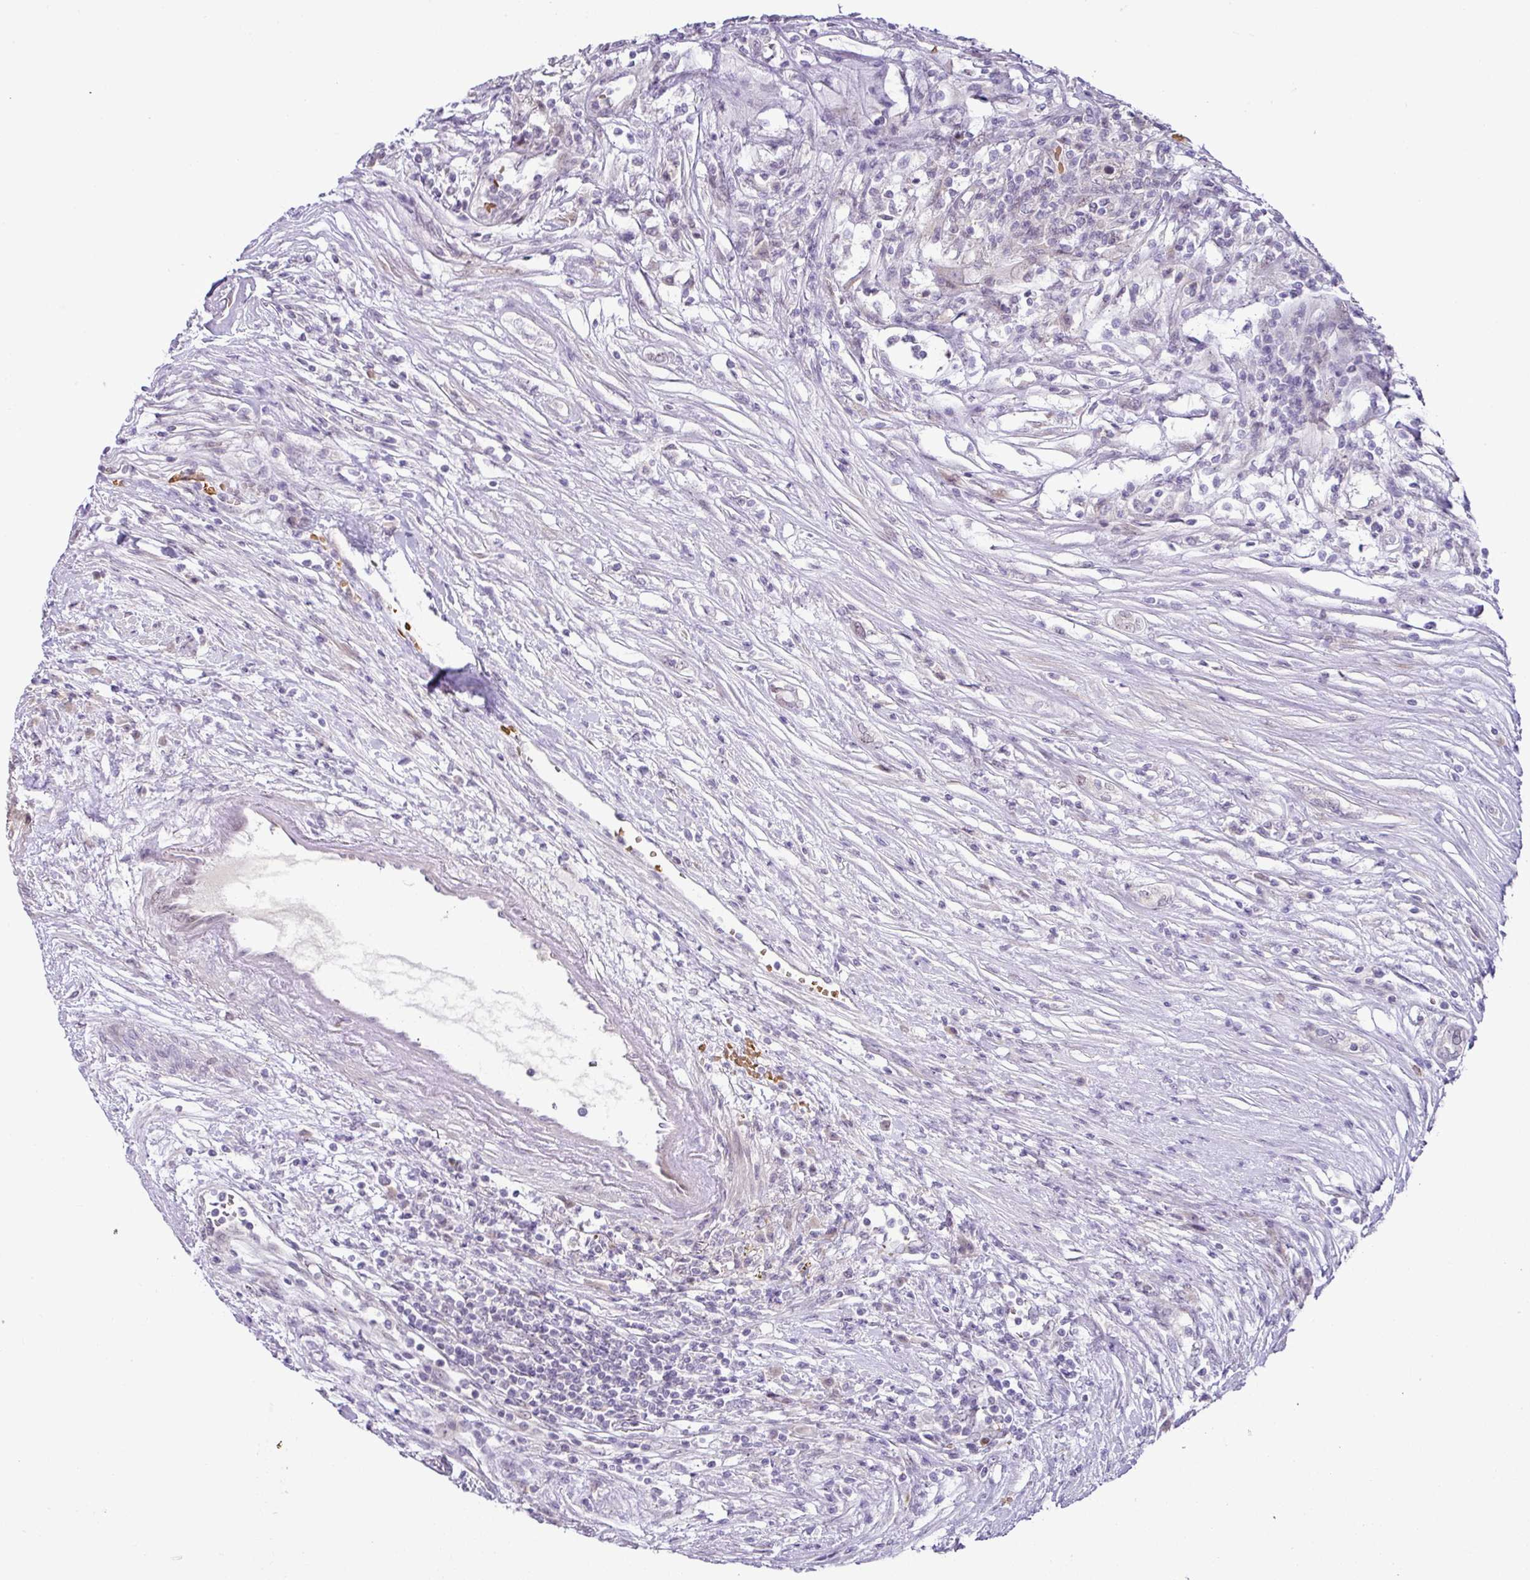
{"staining": {"intensity": "negative", "quantity": "none", "location": "none"}, "tissue": "renal cancer", "cell_type": "Tumor cells", "image_type": "cancer", "snomed": [{"axis": "morphology", "description": "Adenocarcinoma, NOS"}, {"axis": "topography", "description": "Kidney"}], "caption": "An image of renal cancer stained for a protein demonstrates no brown staining in tumor cells.", "gene": "PARP2", "patient": {"sex": "female", "age": 67}}